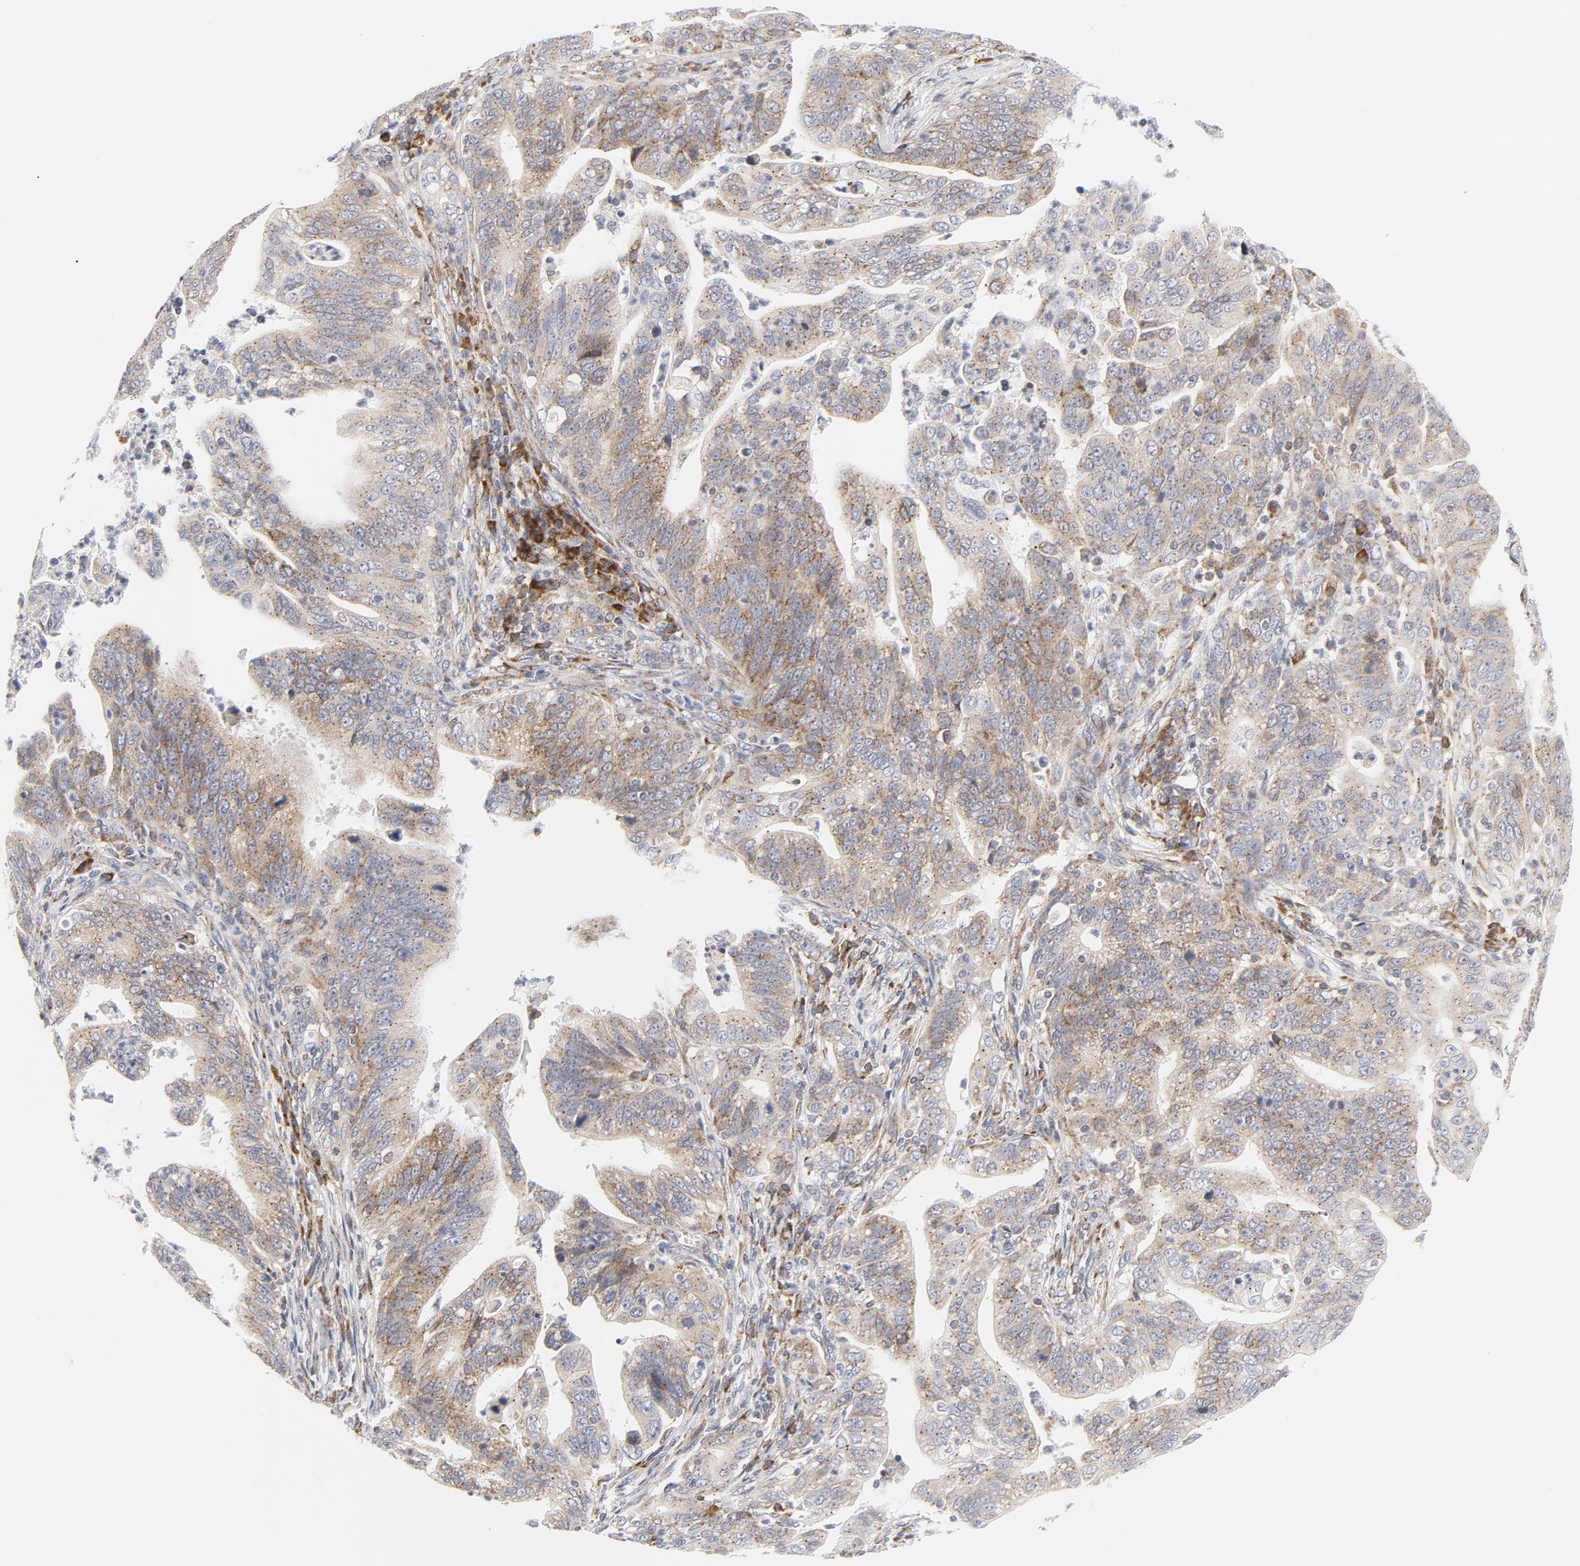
{"staining": {"intensity": "weak", "quantity": ">75%", "location": "cytoplasmic/membranous"}, "tissue": "stomach cancer", "cell_type": "Tumor cells", "image_type": "cancer", "snomed": [{"axis": "morphology", "description": "Adenocarcinoma, NOS"}, {"axis": "topography", "description": "Stomach, upper"}], "caption": "Tumor cells reveal low levels of weak cytoplasmic/membranous expression in approximately >75% of cells in stomach cancer (adenocarcinoma).", "gene": "LRP6", "patient": {"sex": "female", "age": 50}}